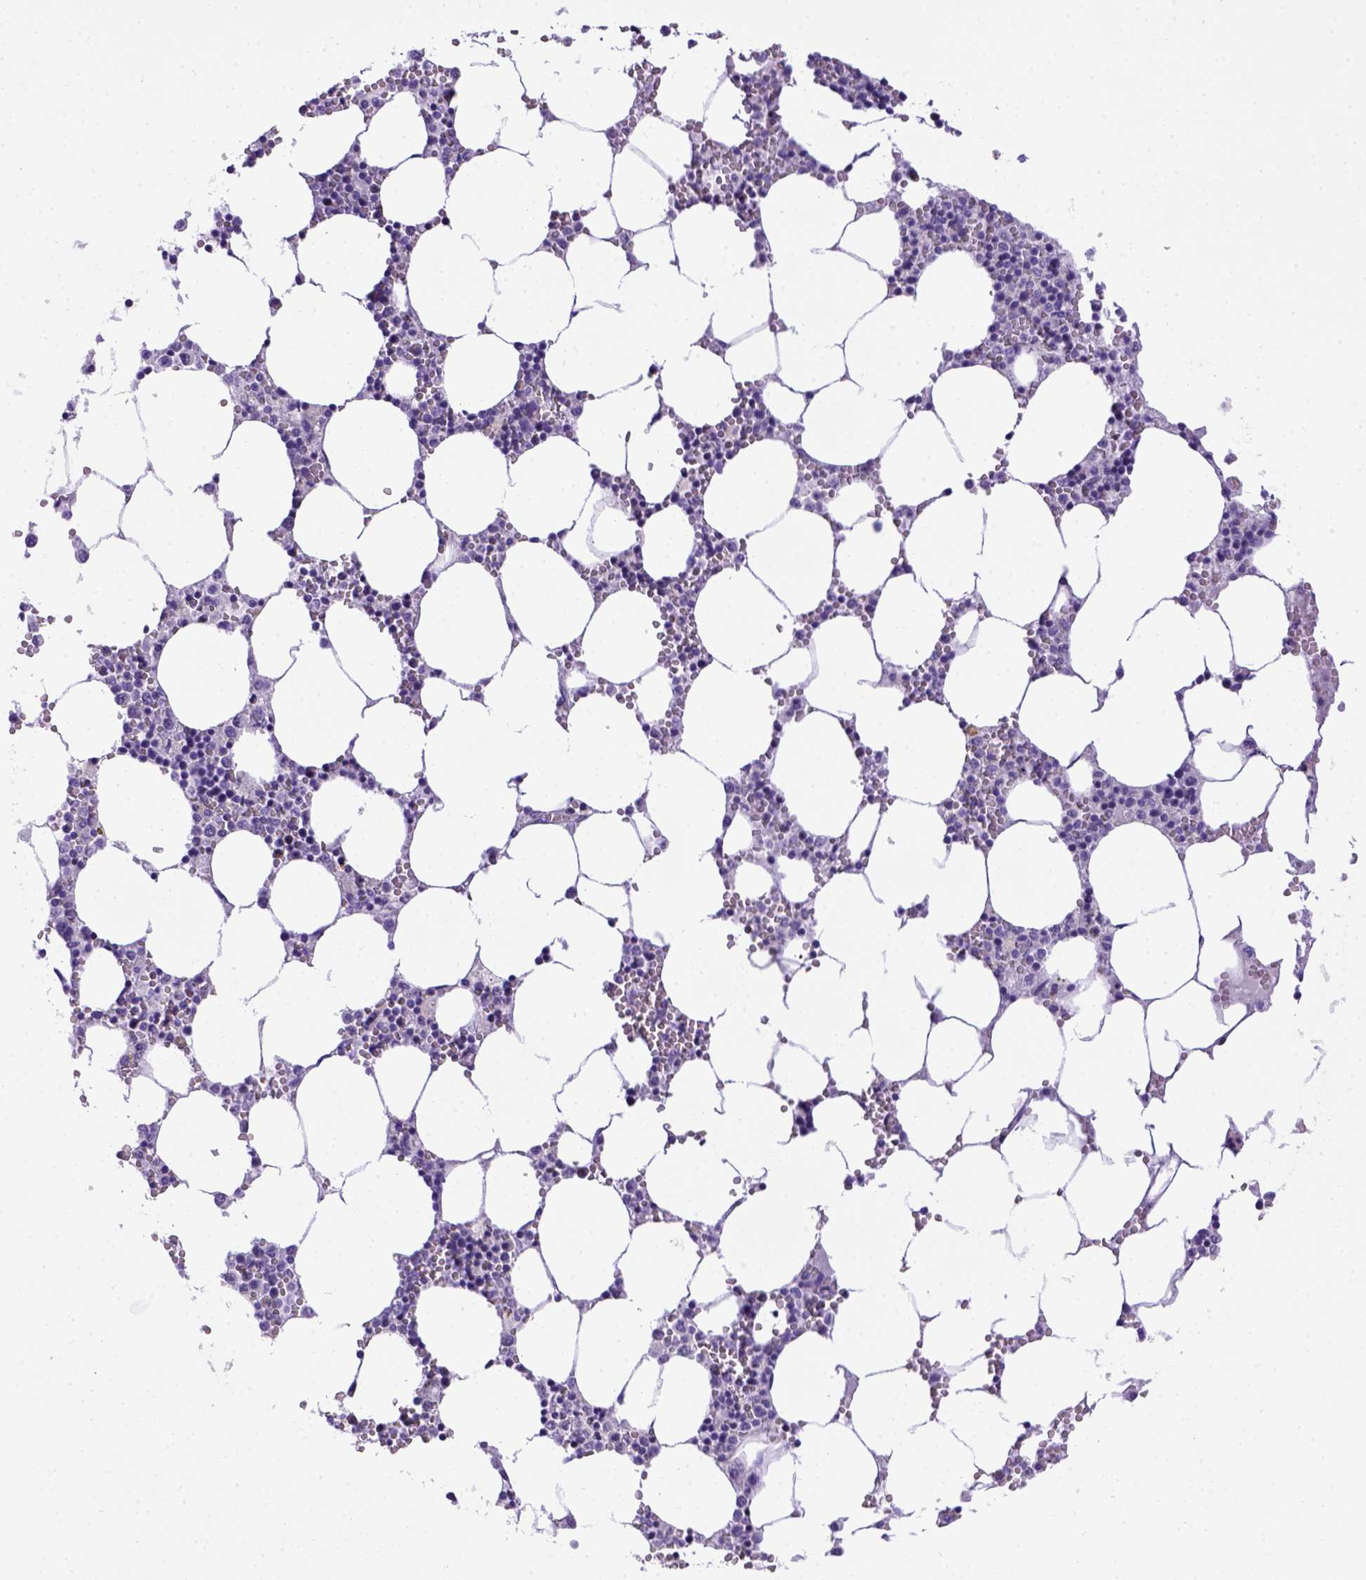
{"staining": {"intensity": "negative", "quantity": "none", "location": "none"}, "tissue": "bone marrow", "cell_type": "Hematopoietic cells", "image_type": "normal", "snomed": [{"axis": "morphology", "description": "Normal tissue, NOS"}, {"axis": "topography", "description": "Bone marrow"}], "caption": "DAB immunohistochemical staining of unremarkable human bone marrow displays no significant positivity in hematopoietic cells.", "gene": "ITIH4", "patient": {"sex": "female", "age": 64}}